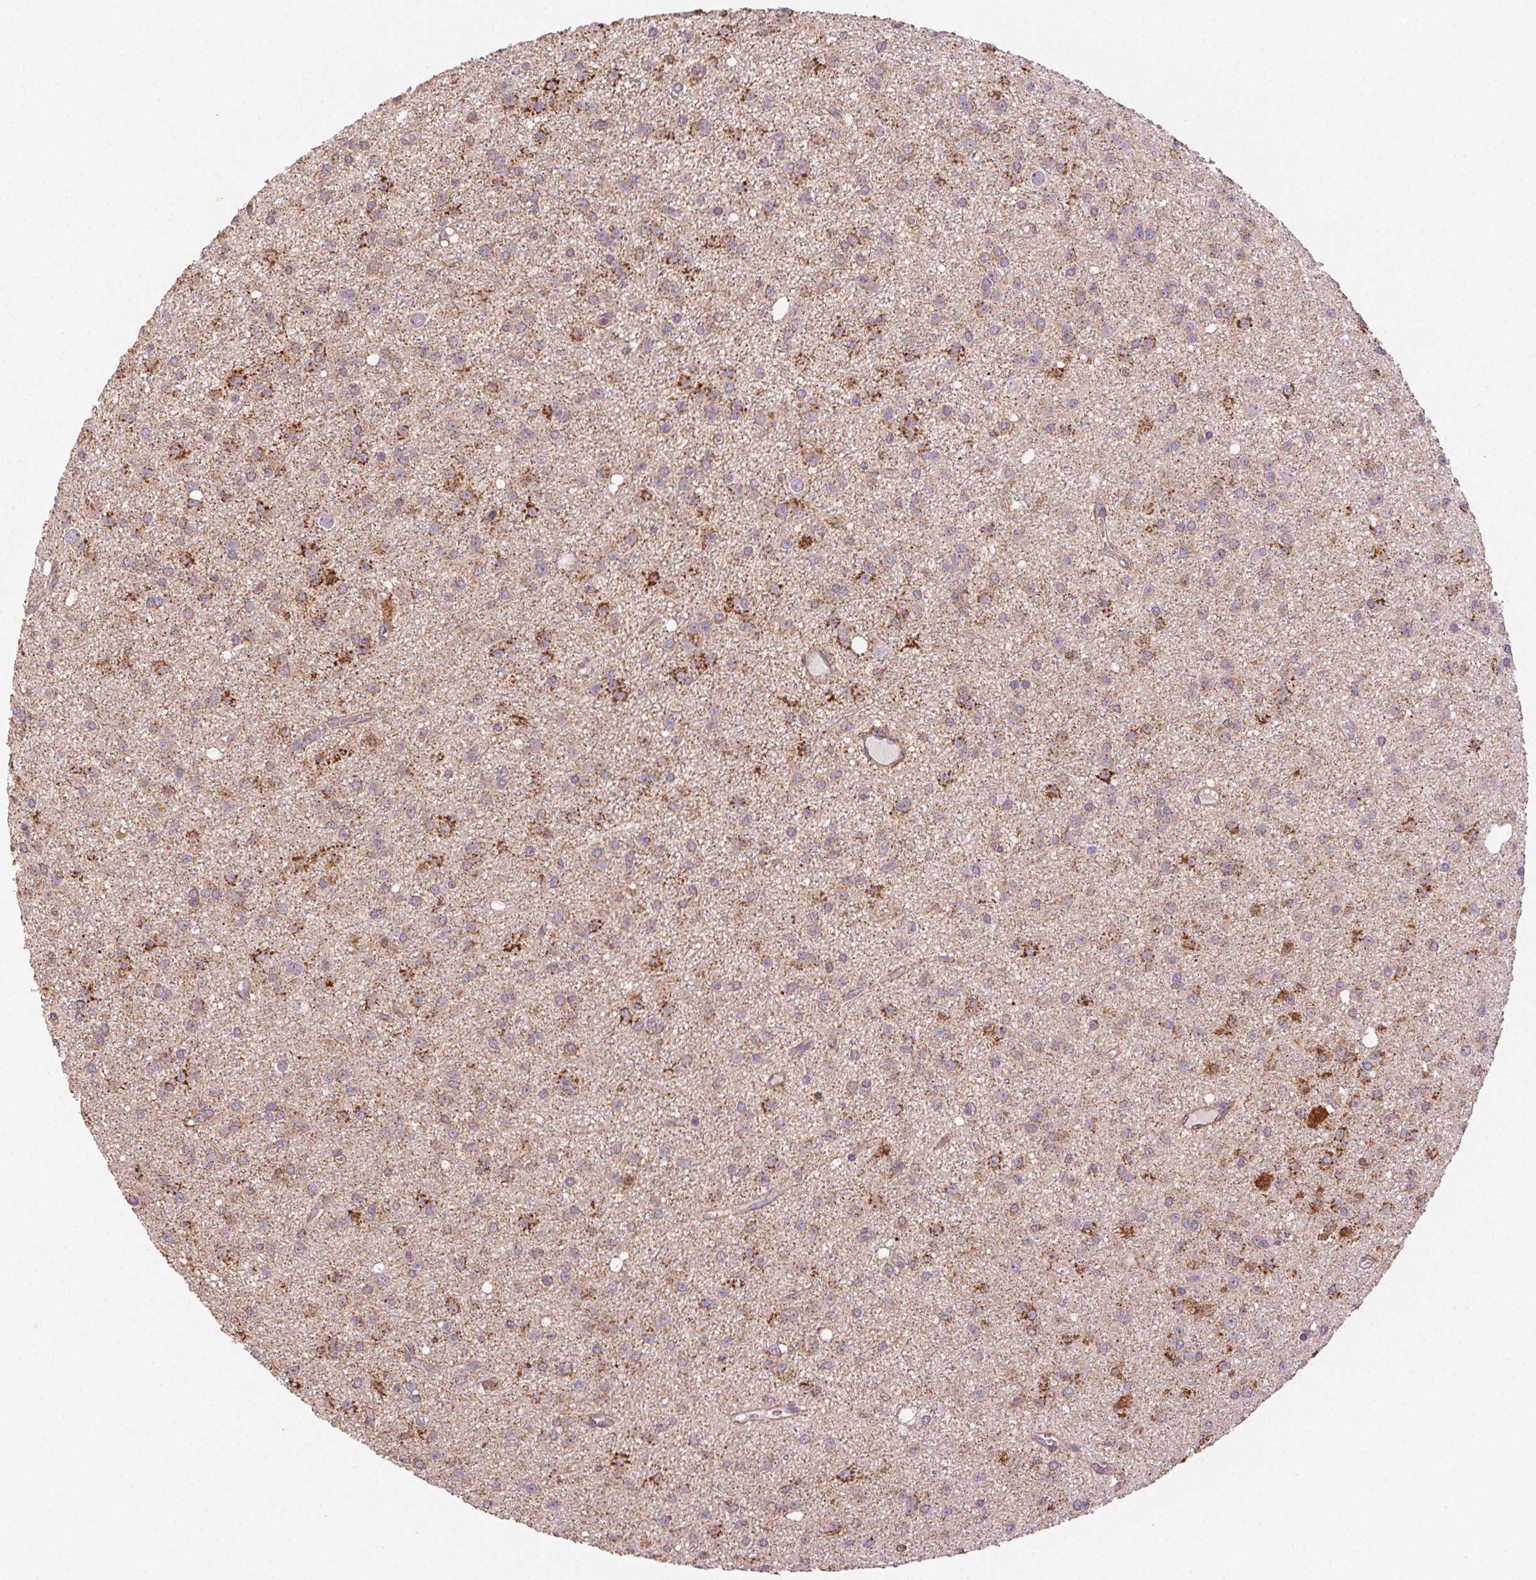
{"staining": {"intensity": "moderate", "quantity": "25%-75%", "location": "cytoplasmic/membranous"}, "tissue": "glioma", "cell_type": "Tumor cells", "image_type": "cancer", "snomed": [{"axis": "morphology", "description": "Glioma, malignant, Low grade"}, {"axis": "topography", "description": "Brain"}], "caption": "Protein expression analysis of human low-grade glioma (malignant) reveals moderate cytoplasmic/membranous positivity in approximately 25%-75% of tumor cells. (DAB IHC with brightfield microscopy, high magnification).", "gene": "FNBP1L", "patient": {"sex": "male", "age": 27}}